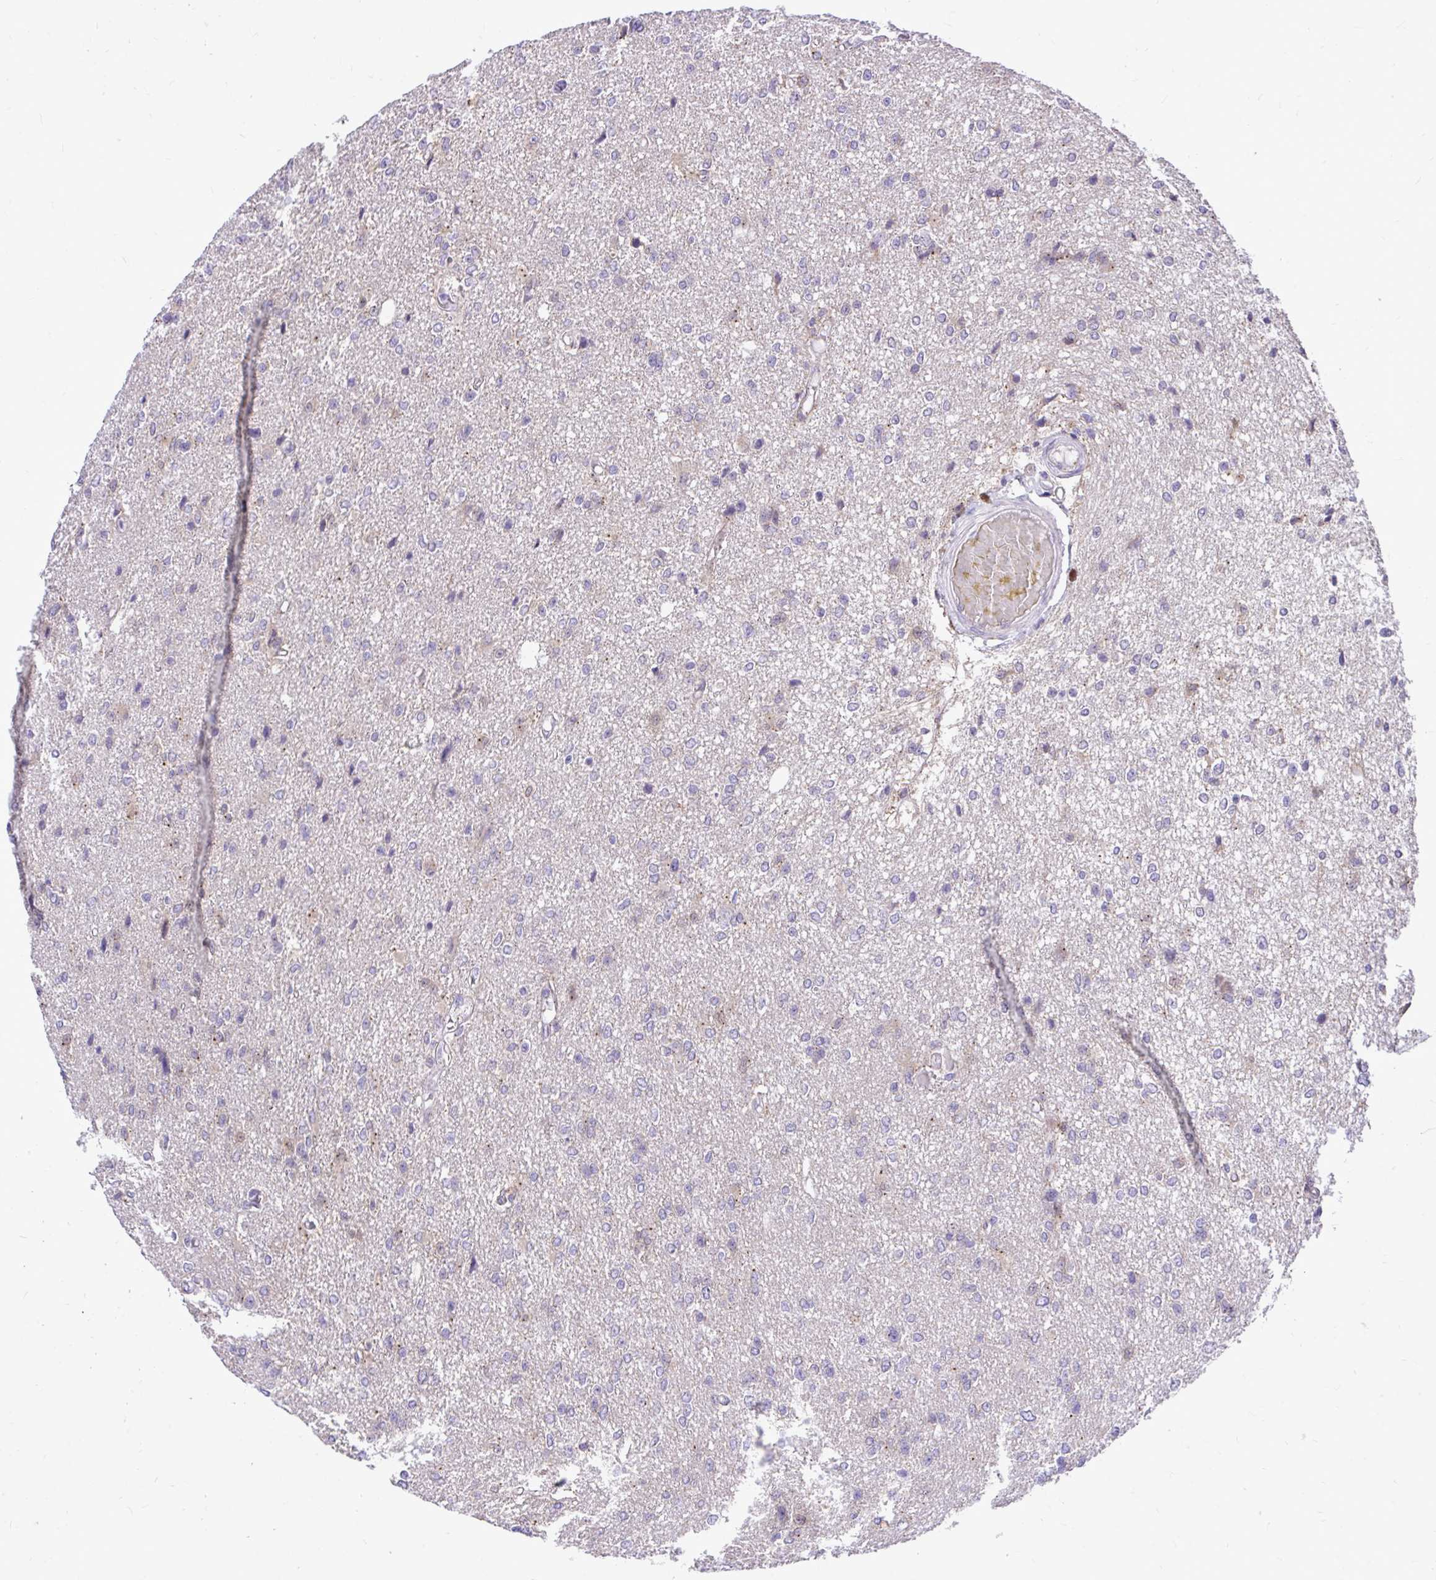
{"staining": {"intensity": "negative", "quantity": "none", "location": "none"}, "tissue": "glioma", "cell_type": "Tumor cells", "image_type": "cancer", "snomed": [{"axis": "morphology", "description": "Glioma, malignant, Low grade"}, {"axis": "topography", "description": "Brain"}], "caption": "There is no significant positivity in tumor cells of glioma.", "gene": "CEACAM18", "patient": {"sex": "male", "age": 26}}